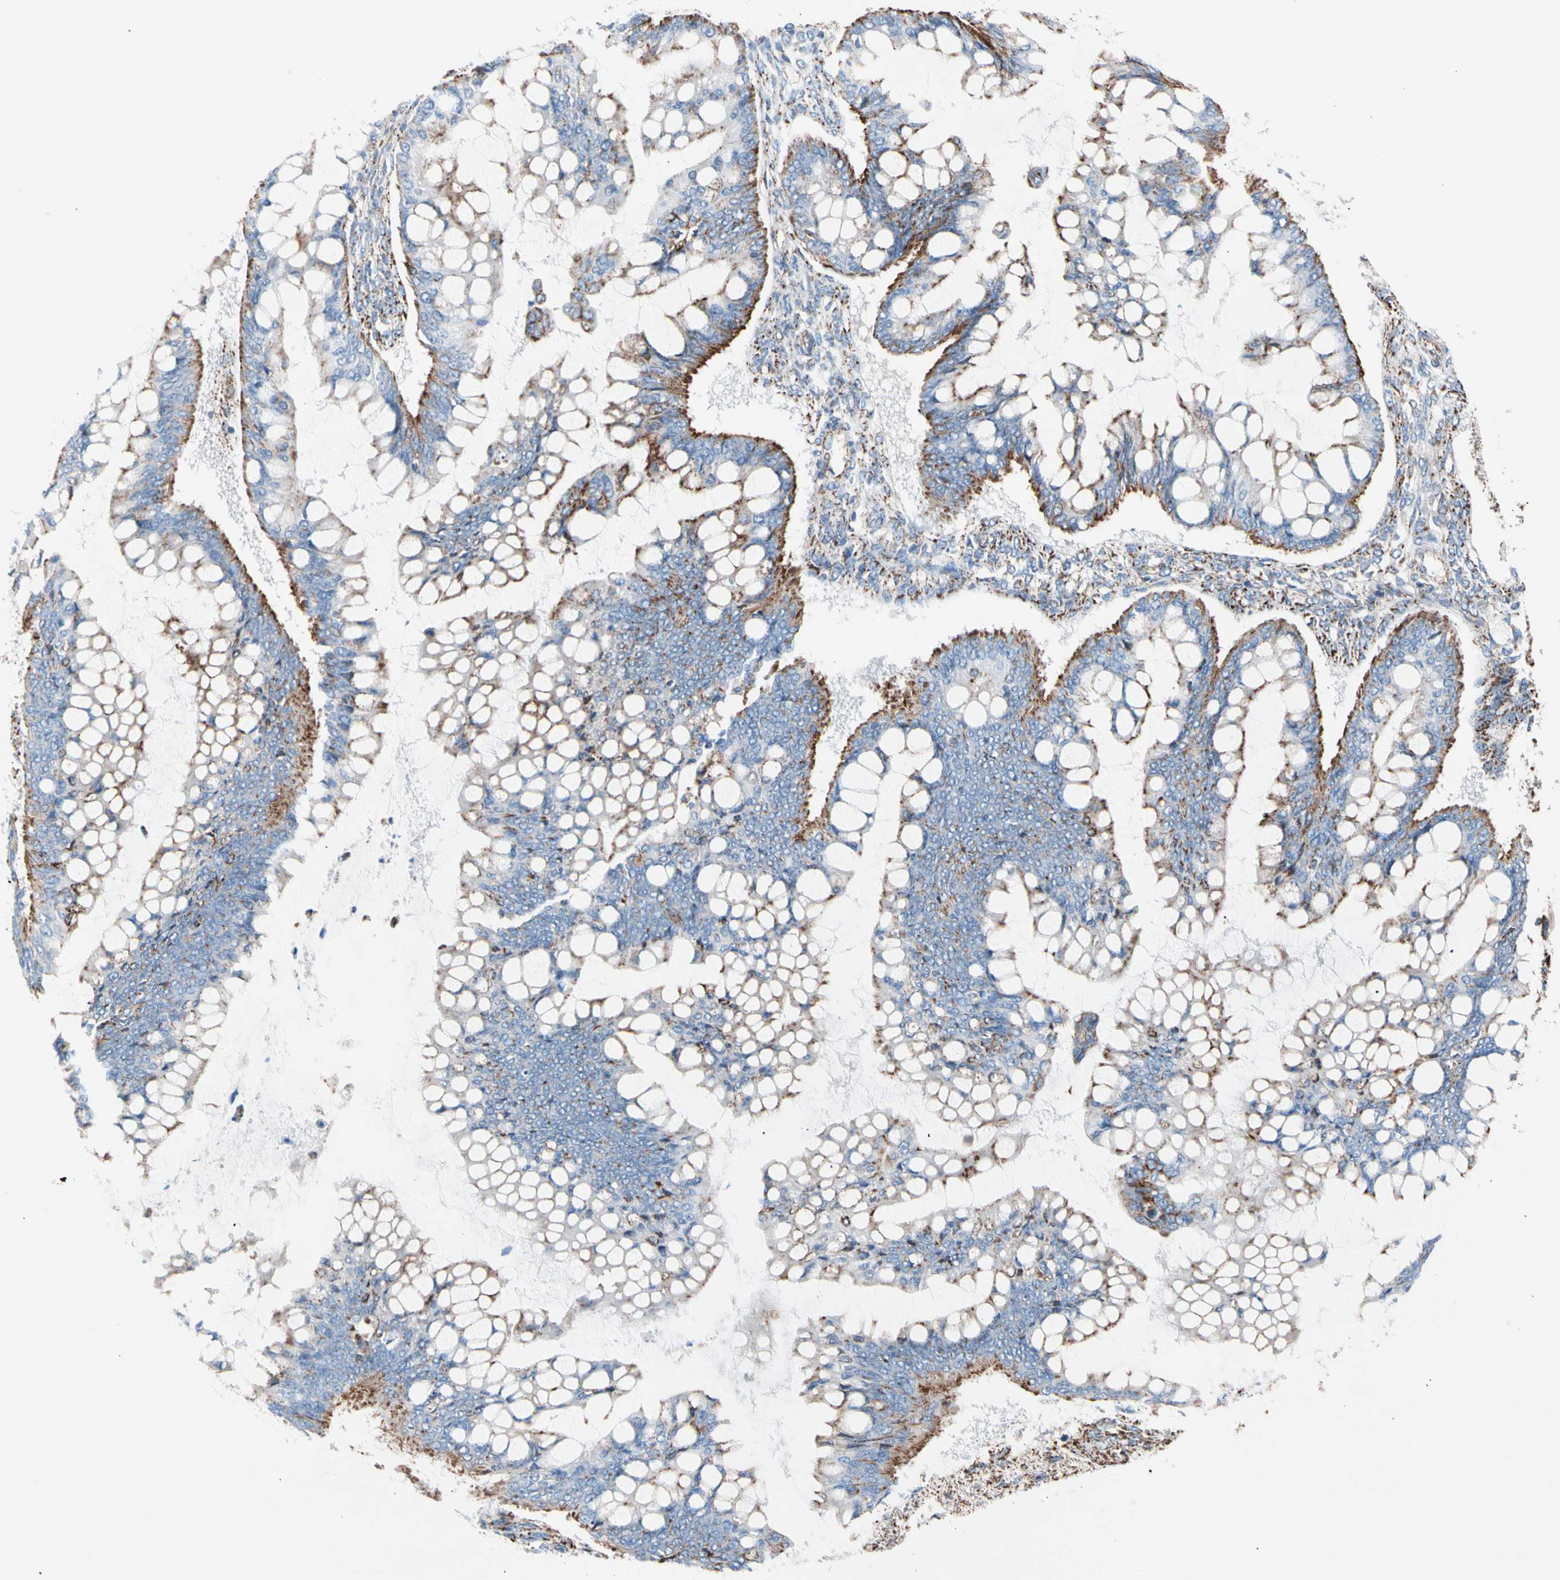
{"staining": {"intensity": "strong", "quantity": "25%-75%", "location": "cytoplasmic/membranous"}, "tissue": "ovarian cancer", "cell_type": "Tumor cells", "image_type": "cancer", "snomed": [{"axis": "morphology", "description": "Cystadenocarcinoma, mucinous, NOS"}, {"axis": "topography", "description": "Ovary"}], "caption": "The micrograph demonstrates a brown stain indicating the presence of a protein in the cytoplasmic/membranous of tumor cells in ovarian cancer.", "gene": "HK1", "patient": {"sex": "female", "age": 73}}